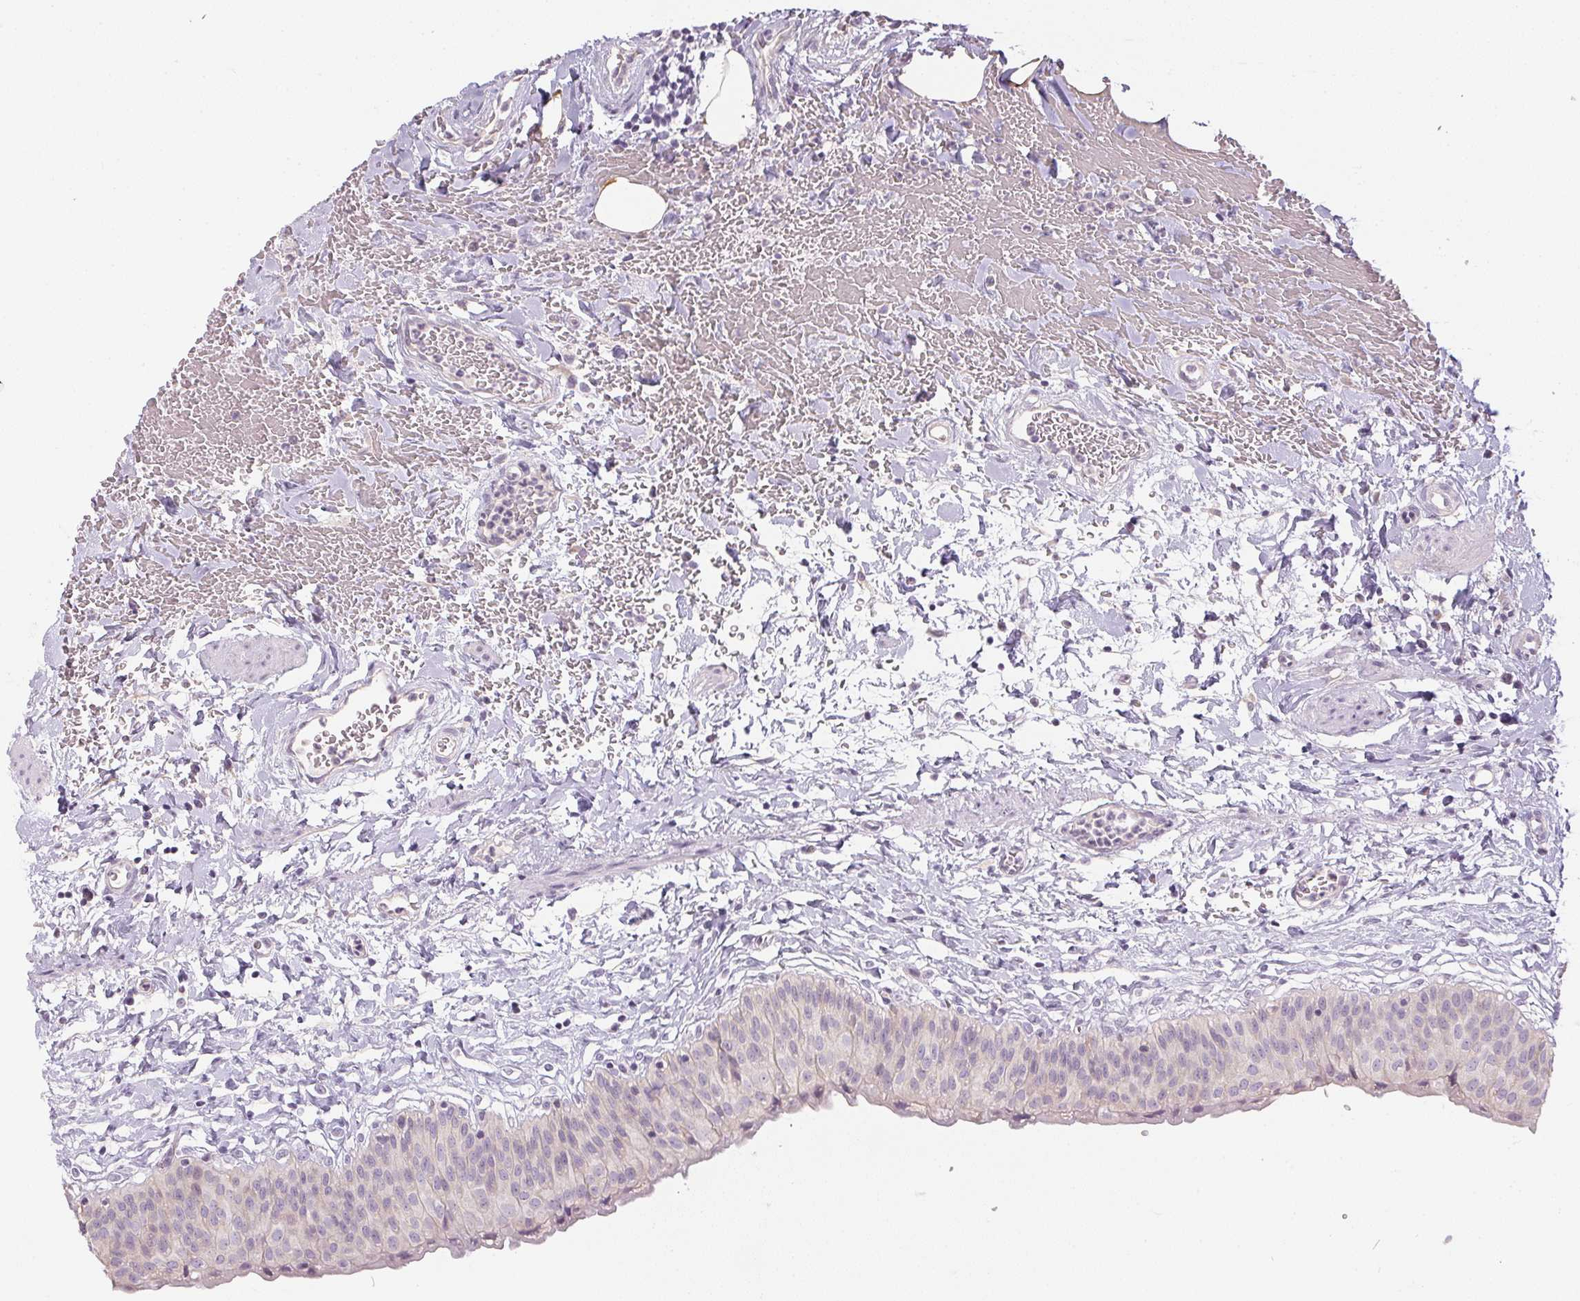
{"staining": {"intensity": "negative", "quantity": "none", "location": "none"}, "tissue": "urinary bladder", "cell_type": "Urothelial cells", "image_type": "normal", "snomed": [{"axis": "morphology", "description": "Normal tissue, NOS"}, {"axis": "topography", "description": "Urinary bladder"}], "caption": "Urothelial cells are negative for protein expression in benign human urinary bladder. (Stains: DAB immunohistochemistry with hematoxylin counter stain, Microscopy: brightfield microscopy at high magnification).", "gene": "CTCFL", "patient": {"sex": "male", "age": 55}}